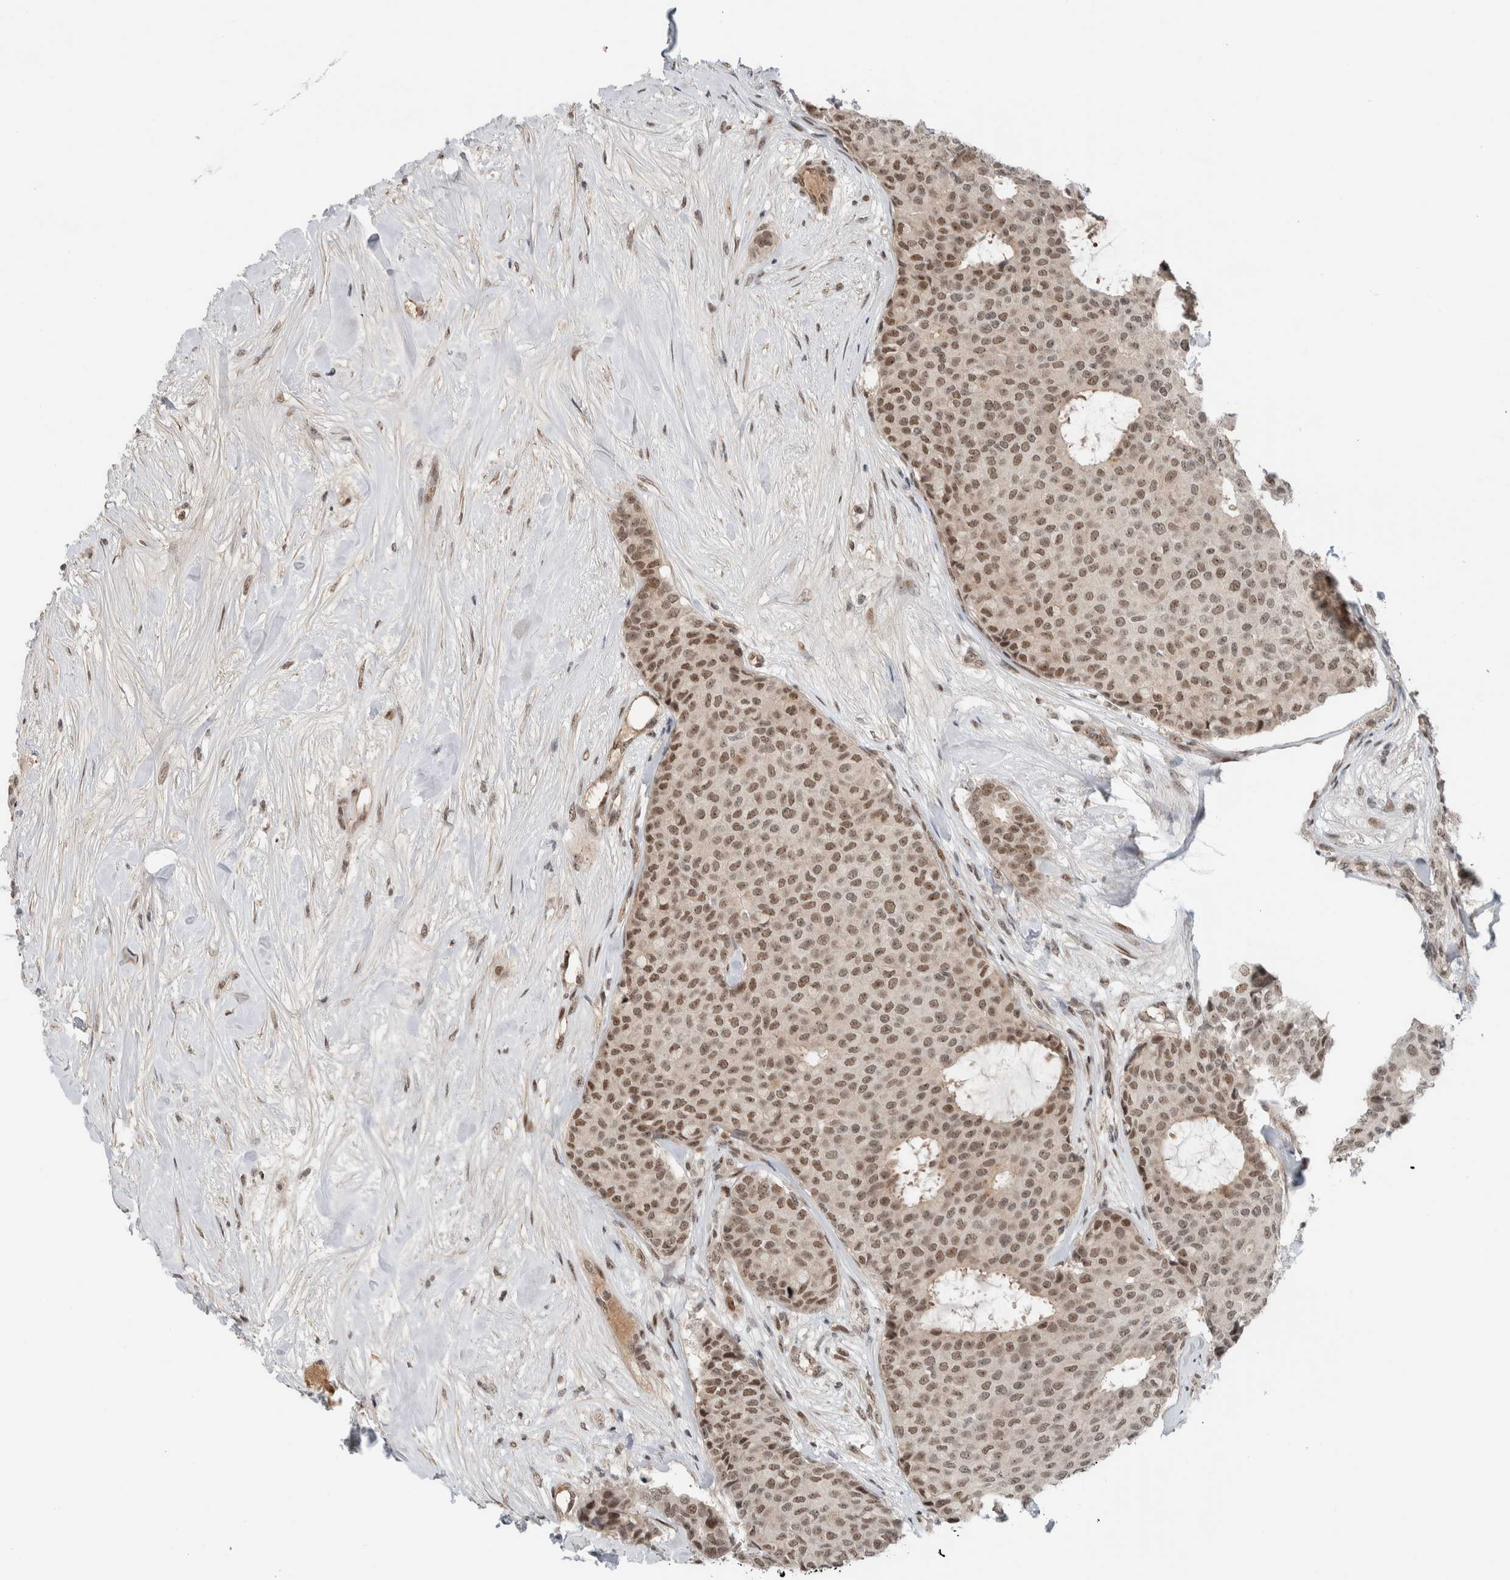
{"staining": {"intensity": "moderate", "quantity": ">75%", "location": "nuclear"}, "tissue": "breast cancer", "cell_type": "Tumor cells", "image_type": "cancer", "snomed": [{"axis": "morphology", "description": "Duct carcinoma"}, {"axis": "topography", "description": "Breast"}], "caption": "Moderate nuclear positivity for a protein is identified in approximately >75% of tumor cells of invasive ductal carcinoma (breast) using immunohistochemistry.", "gene": "ZFP91", "patient": {"sex": "female", "age": 75}}